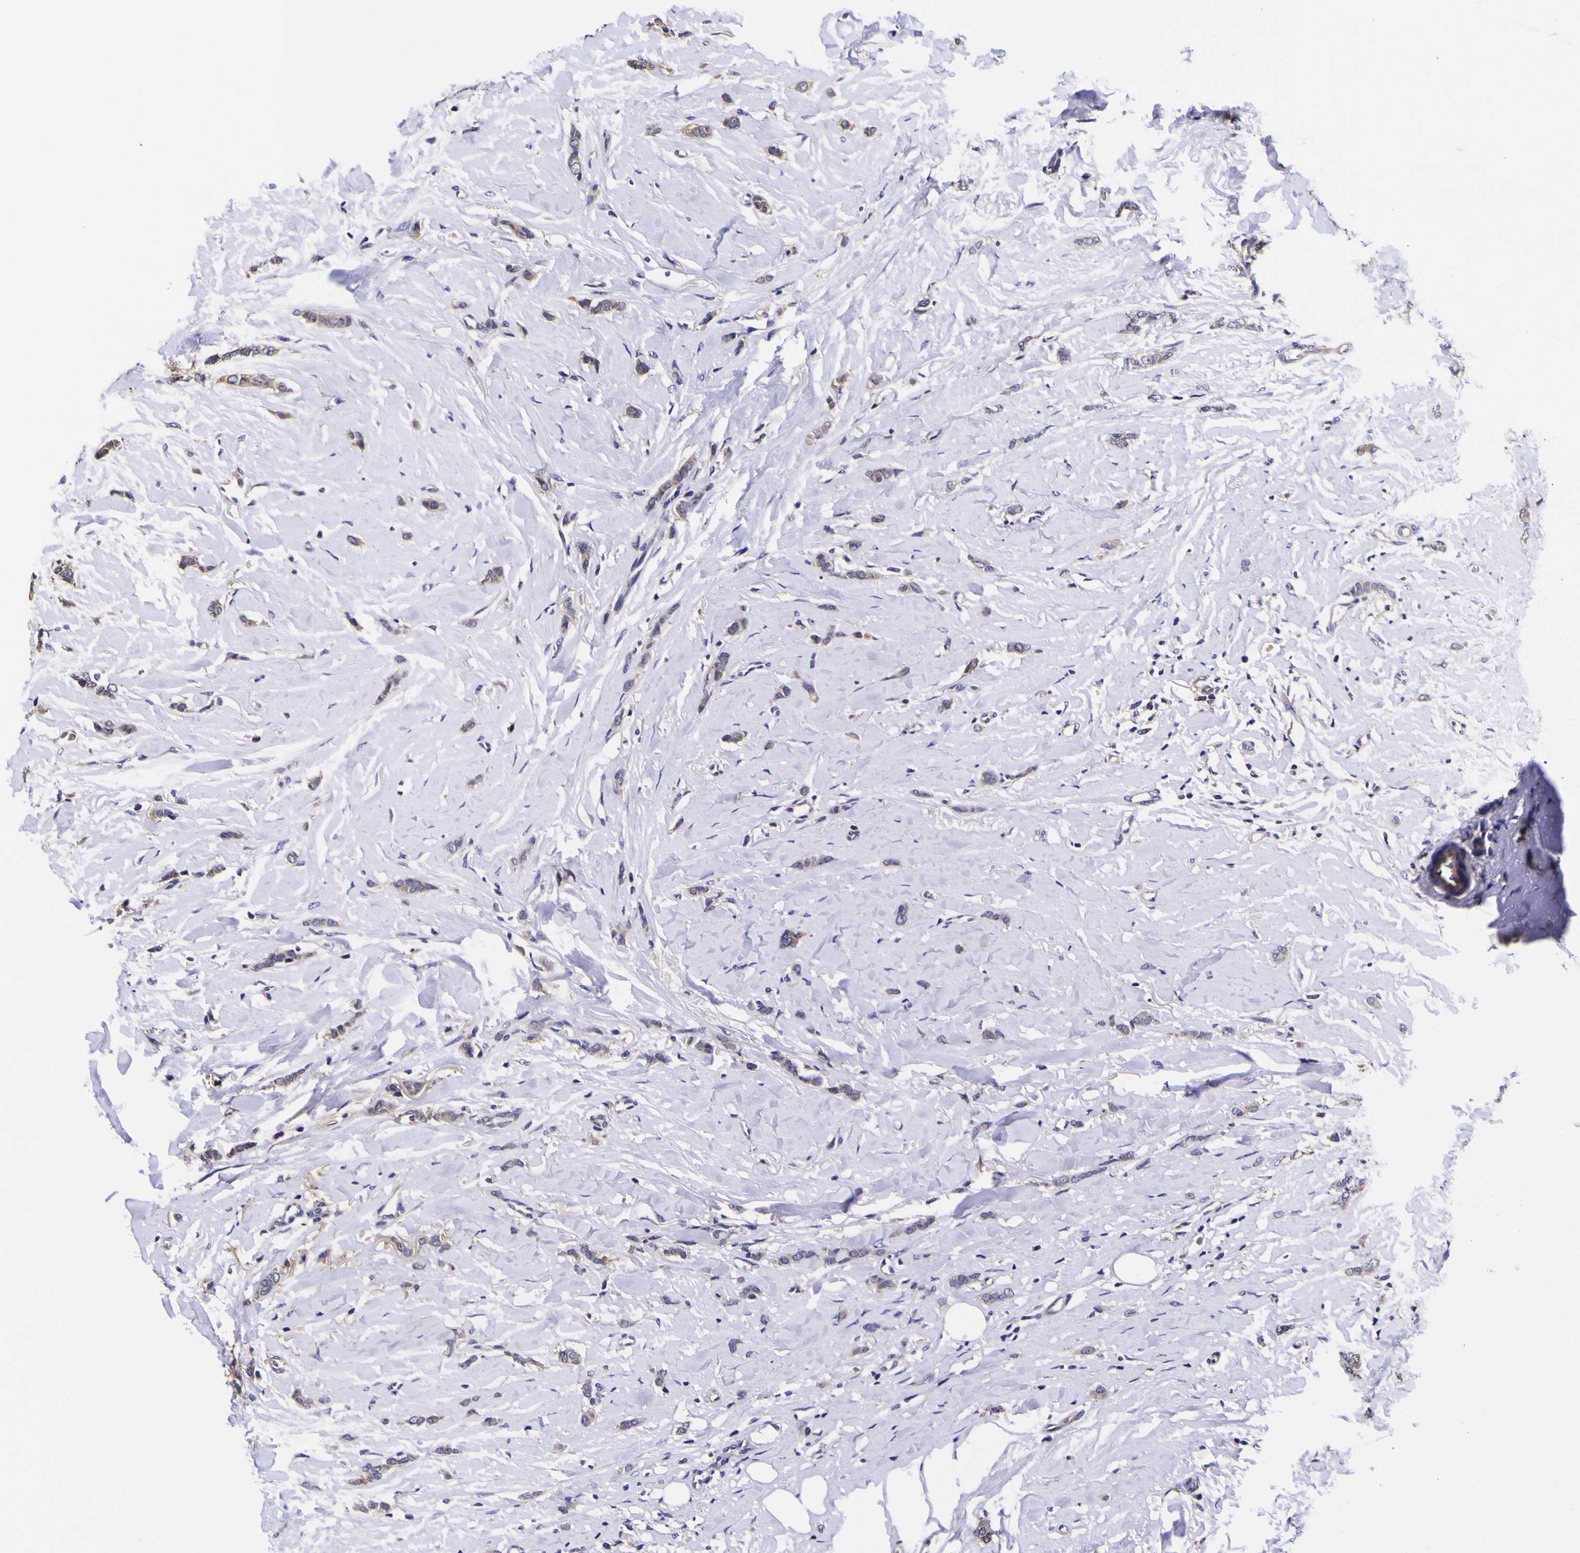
{"staining": {"intensity": "weak", "quantity": ">75%", "location": "cytoplasmic/membranous"}, "tissue": "breast cancer", "cell_type": "Tumor cells", "image_type": "cancer", "snomed": [{"axis": "morphology", "description": "Lobular carcinoma"}, {"axis": "topography", "description": "Skin"}, {"axis": "topography", "description": "Breast"}], "caption": "IHC histopathology image of neoplastic tissue: breast cancer (lobular carcinoma) stained using immunohistochemistry displays low levels of weak protein expression localized specifically in the cytoplasmic/membranous of tumor cells, appearing as a cytoplasmic/membranous brown color.", "gene": "MAPK14", "patient": {"sex": "female", "age": 46}}